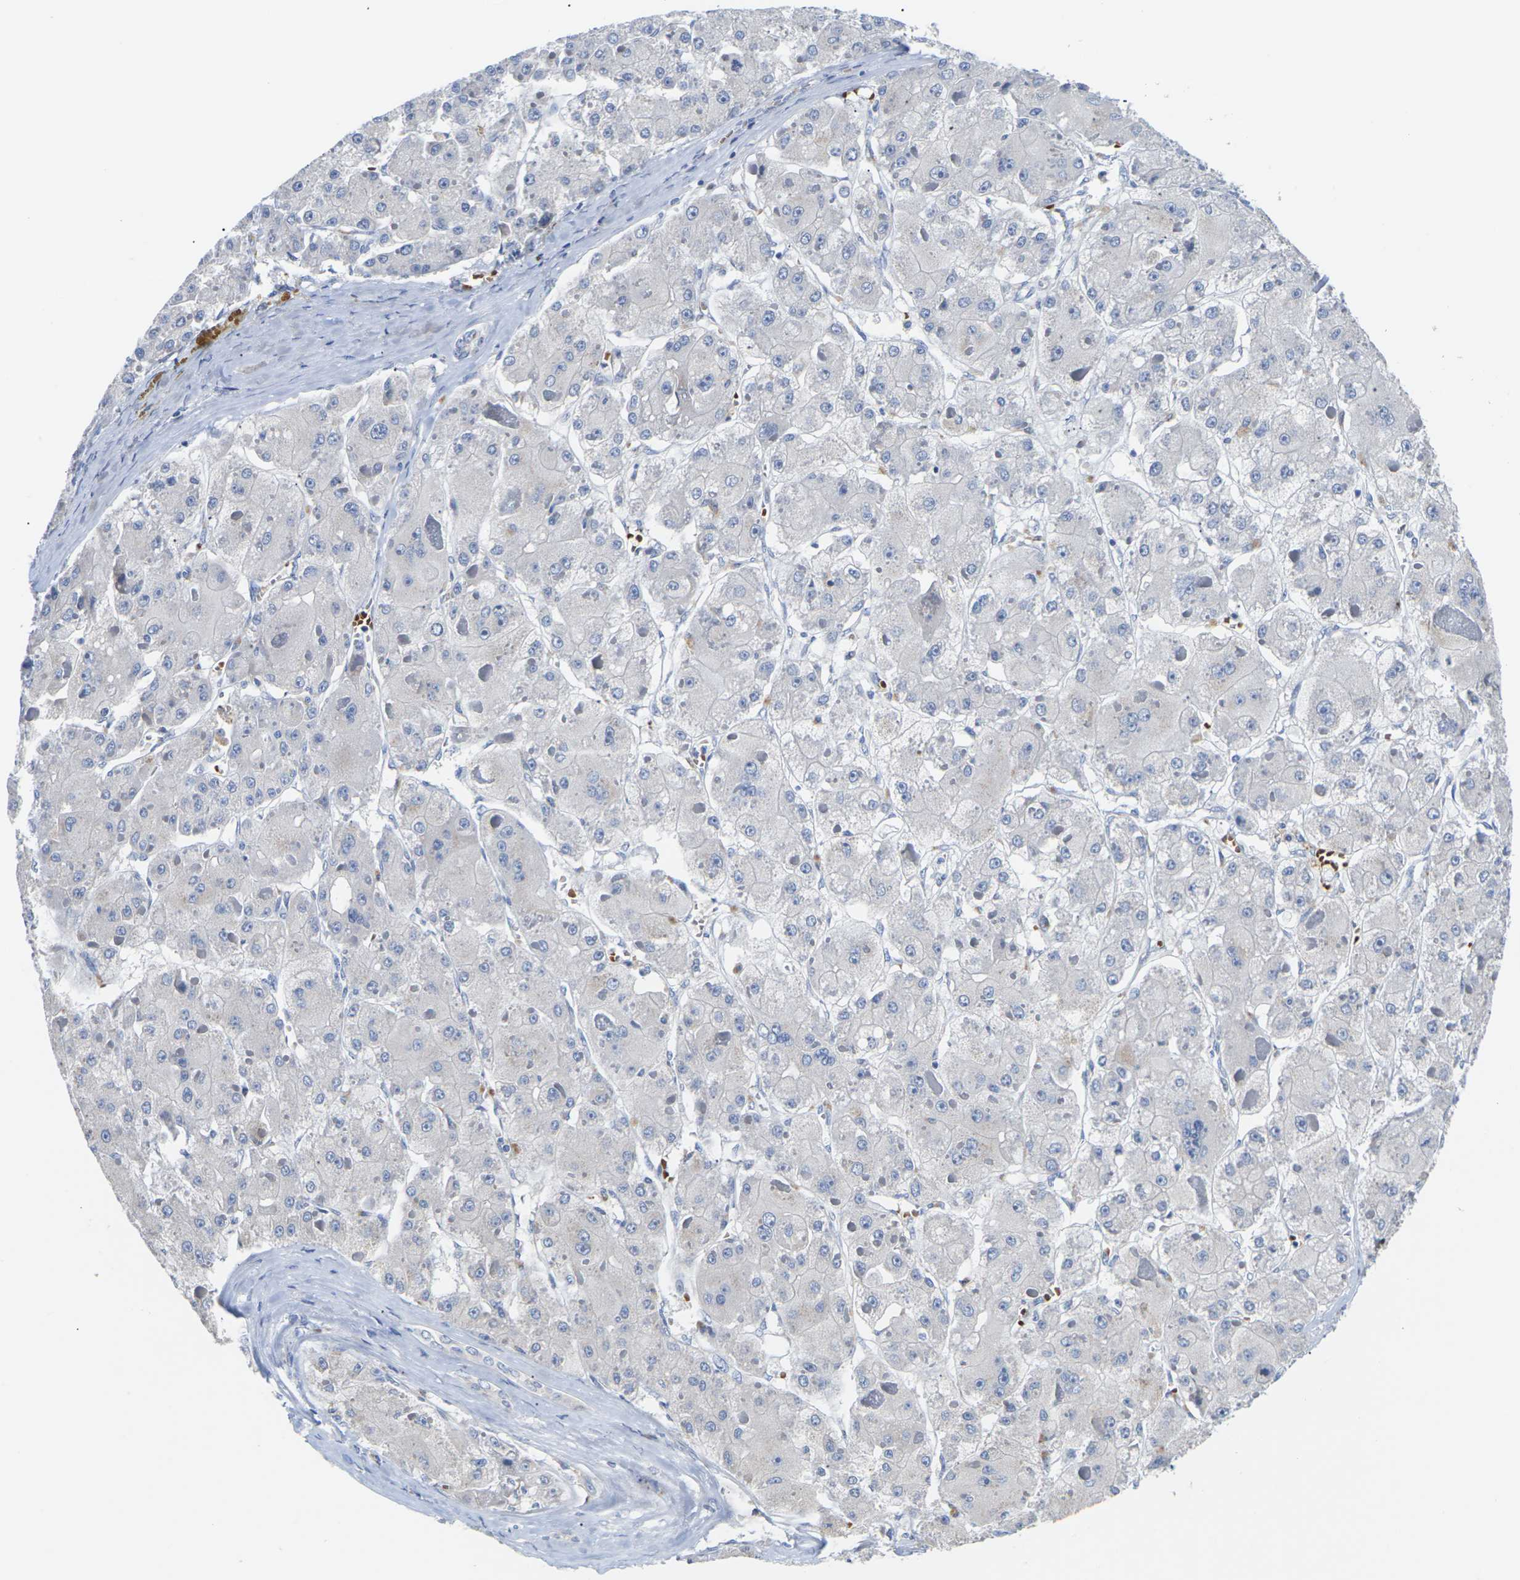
{"staining": {"intensity": "negative", "quantity": "none", "location": "none"}, "tissue": "liver cancer", "cell_type": "Tumor cells", "image_type": "cancer", "snomed": [{"axis": "morphology", "description": "Carcinoma, Hepatocellular, NOS"}, {"axis": "topography", "description": "Liver"}], "caption": "A photomicrograph of human liver cancer is negative for staining in tumor cells. (DAB (3,3'-diaminobenzidine) immunohistochemistry (IHC) with hematoxylin counter stain).", "gene": "TMCO4", "patient": {"sex": "female", "age": 73}}